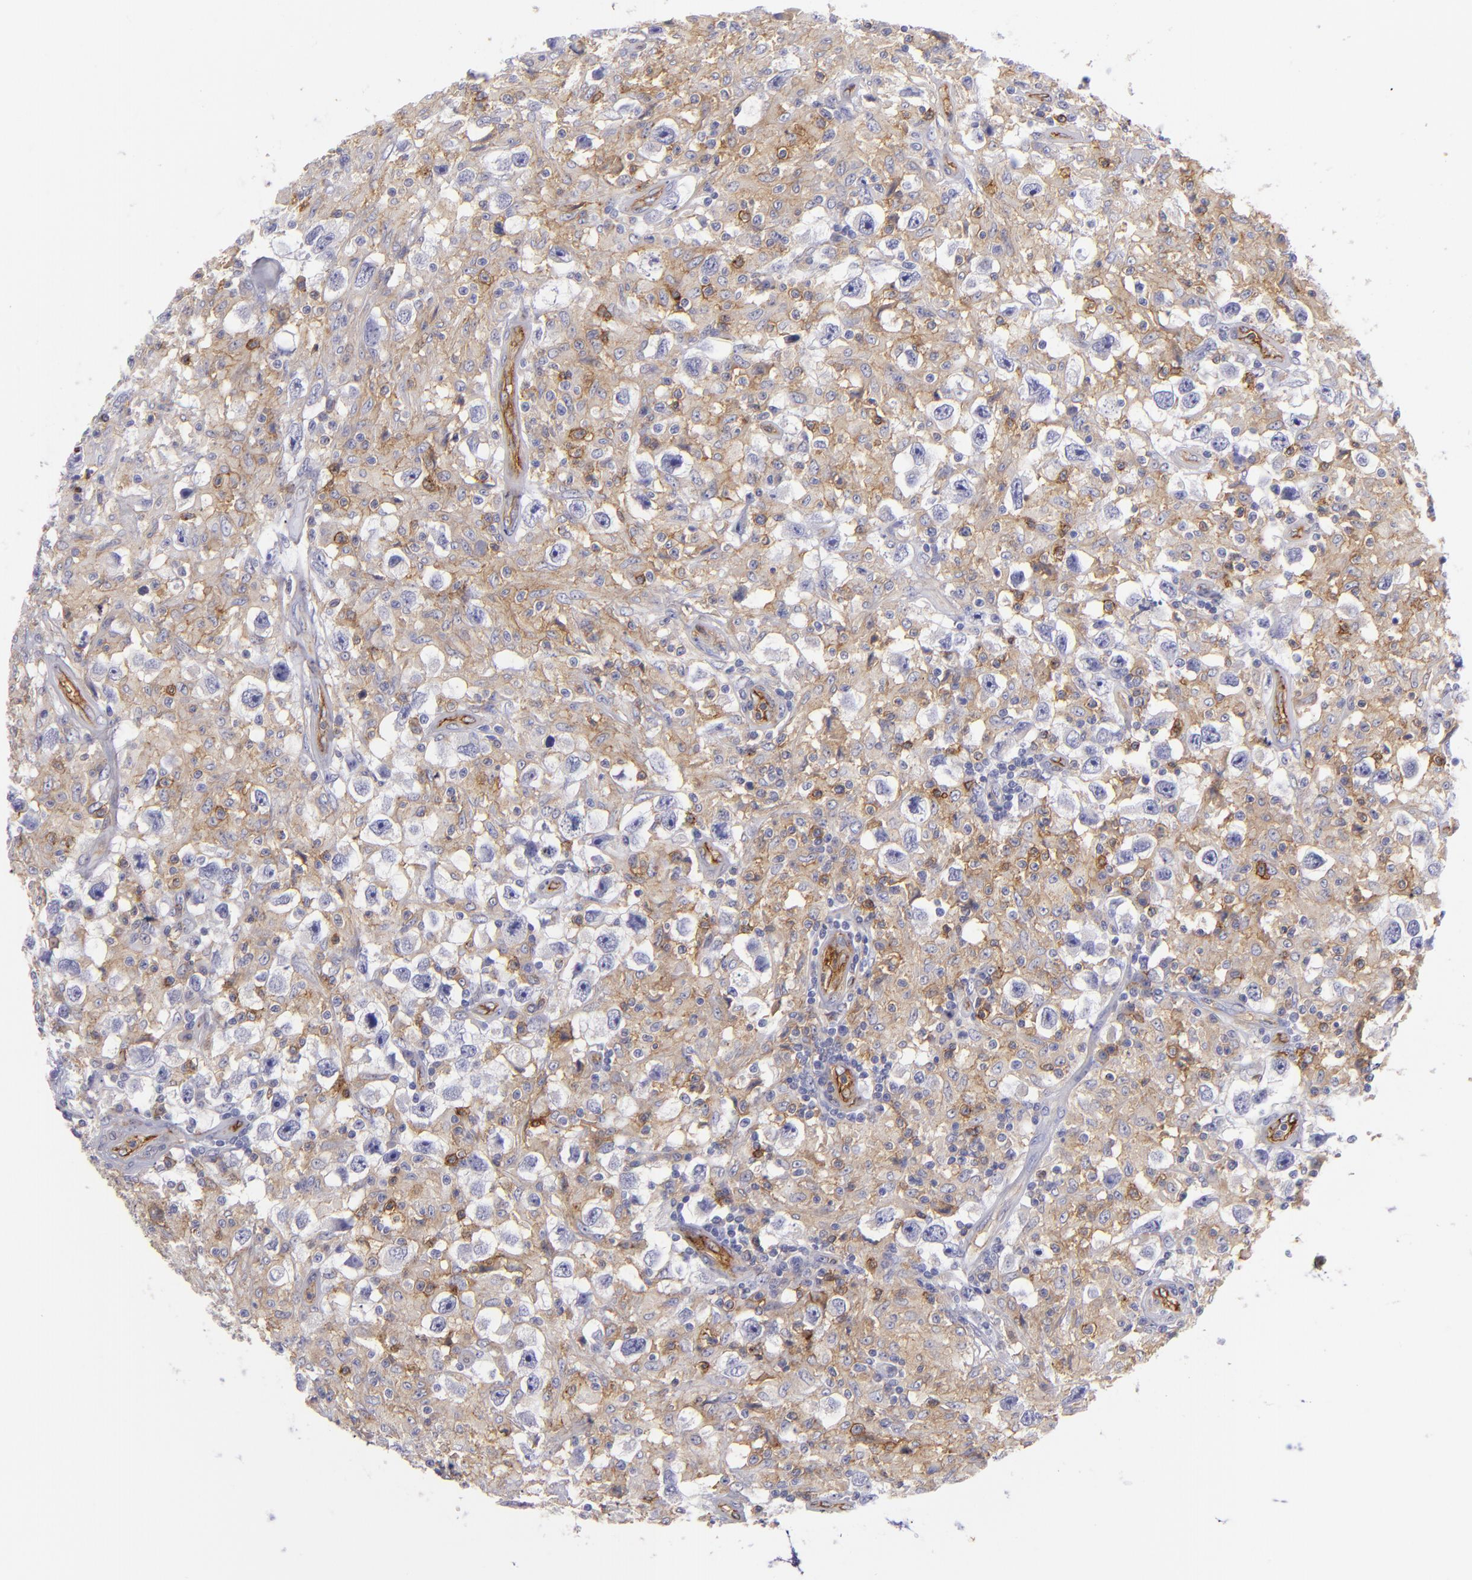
{"staining": {"intensity": "negative", "quantity": "none", "location": "none"}, "tissue": "testis cancer", "cell_type": "Tumor cells", "image_type": "cancer", "snomed": [{"axis": "morphology", "description": "Seminoma, NOS"}, {"axis": "topography", "description": "Testis"}], "caption": "Tumor cells show no significant positivity in testis seminoma. Brightfield microscopy of immunohistochemistry (IHC) stained with DAB (brown) and hematoxylin (blue), captured at high magnification.", "gene": "ENTPD1", "patient": {"sex": "male", "age": 34}}